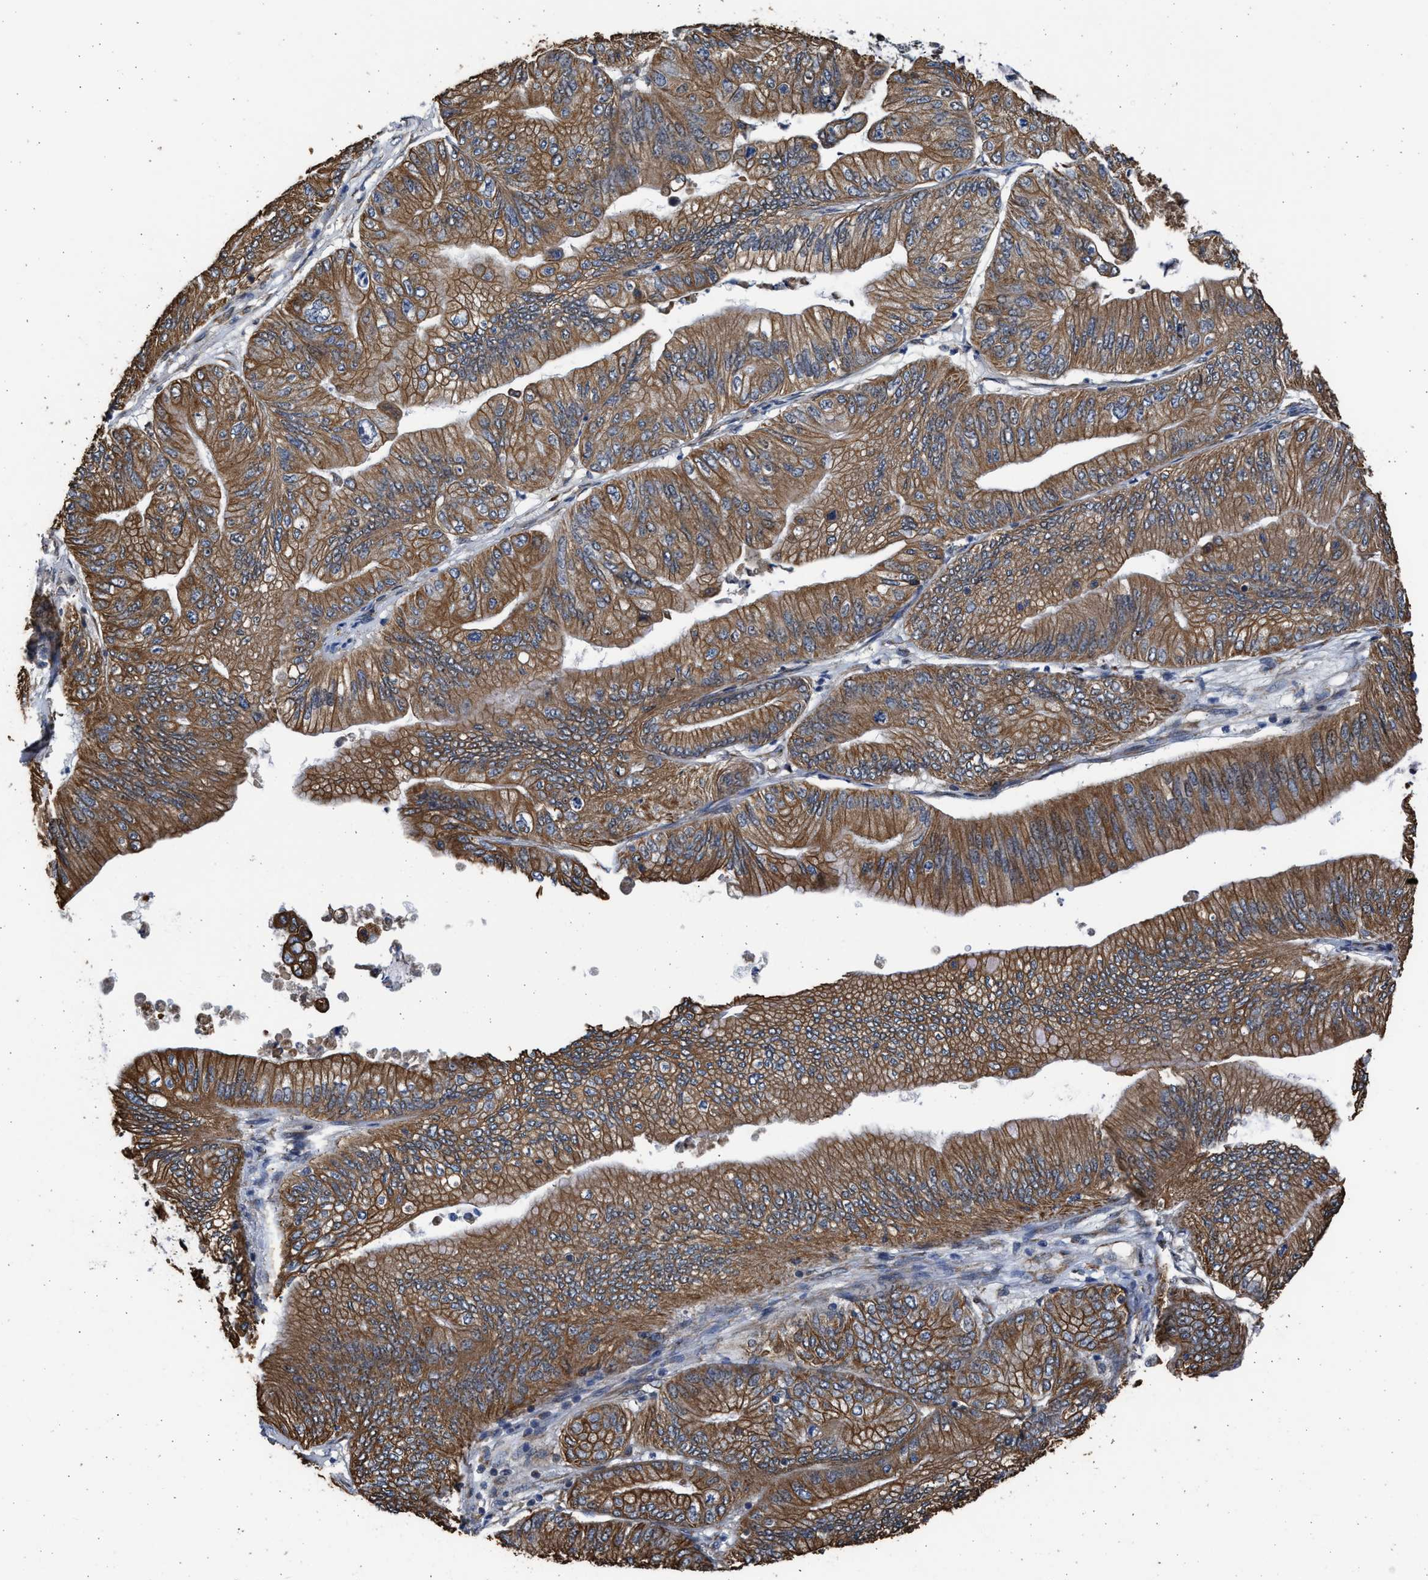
{"staining": {"intensity": "moderate", "quantity": ">75%", "location": "cytoplasmic/membranous"}, "tissue": "ovarian cancer", "cell_type": "Tumor cells", "image_type": "cancer", "snomed": [{"axis": "morphology", "description": "Cystadenocarcinoma, mucinous, NOS"}, {"axis": "topography", "description": "Ovary"}], "caption": "A histopathology image of ovarian cancer (mucinous cystadenocarcinoma) stained for a protein demonstrates moderate cytoplasmic/membranous brown staining in tumor cells.", "gene": "PLD2", "patient": {"sex": "female", "age": 61}}